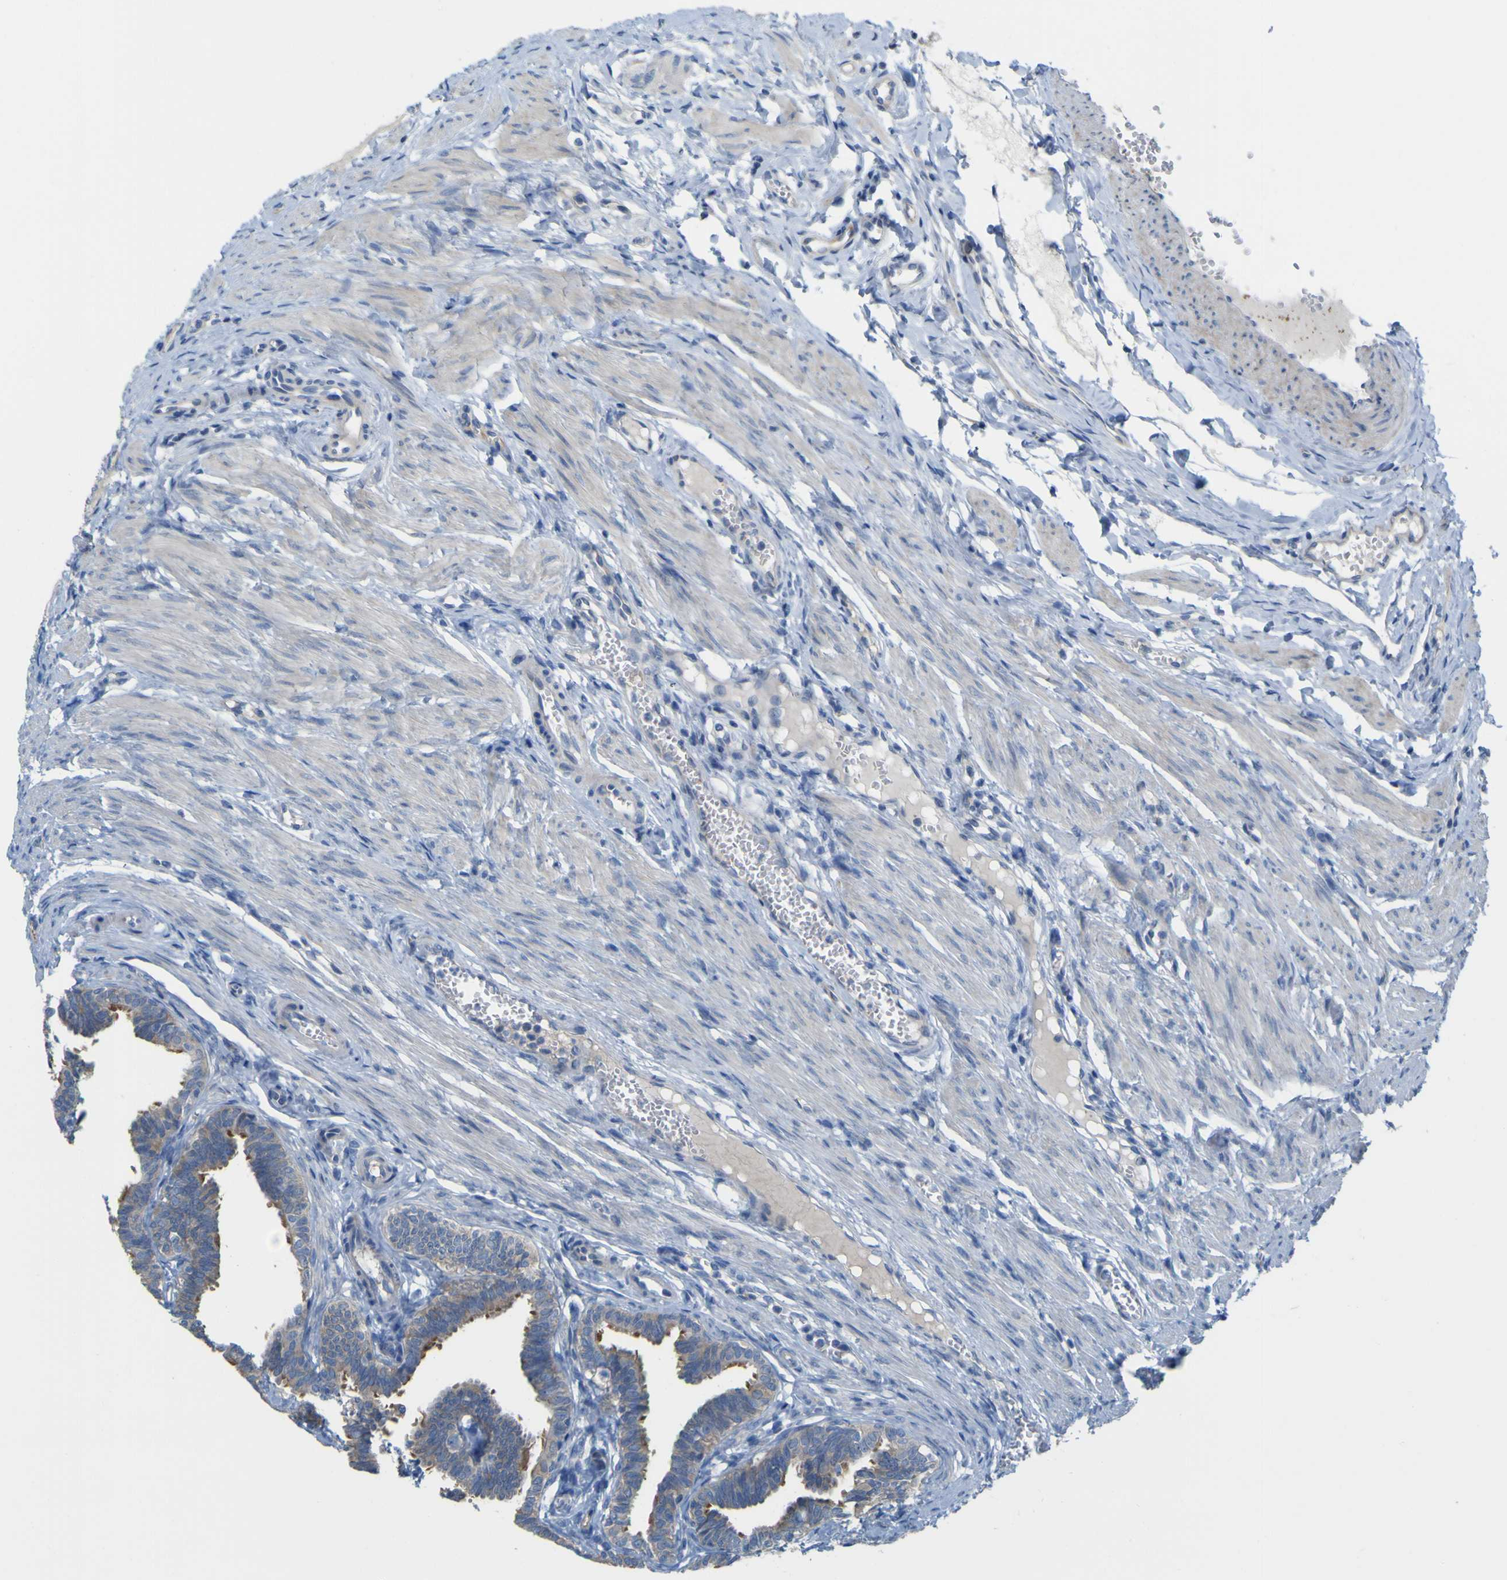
{"staining": {"intensity": "moderate", "quantity": "25%-75%", "location": "cytoplasmic/membranous"}, "tissue": "fallopian tube", "cell_type": "Glandular cells", "image_type": "normal", "snomed": [{"axis": "morphology", "description": "Normal tissue, NOS"}, {"axis": "topography", "description": "Fallopian tube"}, {"axis": "topography", "description": "Ovary"}], "caption": "DAB immunohistochemical staining of unremarkable fallopian tube displays moderate cytoplasmic/membranous protein staining in approximately 25%-75% of glandular cells.", "gene": "MYEOV", "patient": {"sex": "female", "age": 23}}